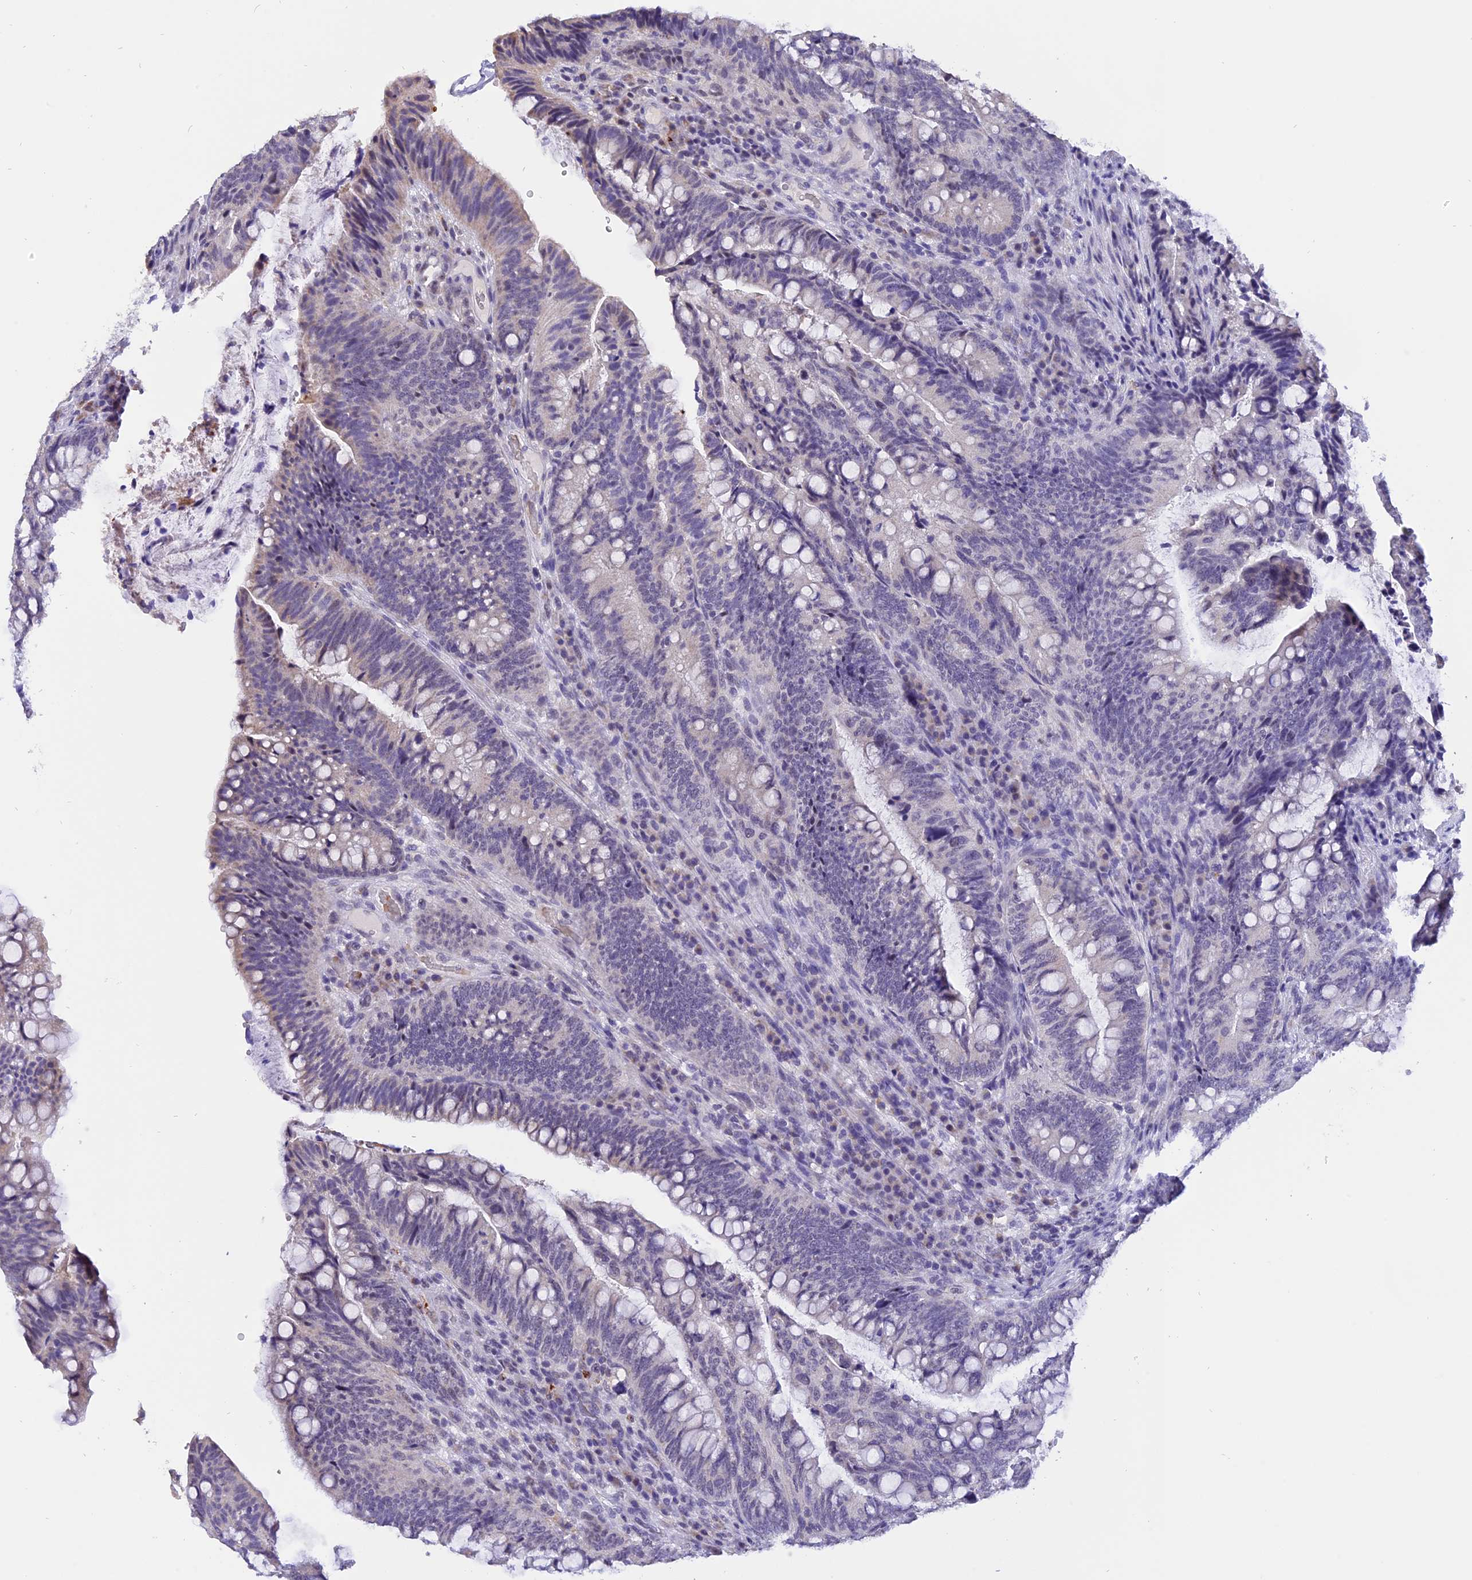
{"staining": {"intensity": "negative", "quantity": "none", "location": "none"}, "tissue": "colorectal cancer", "cell_type": "Tumor cells", "image_type": "cancer", "snomed": [{"axis": "morphology", "description": "Adenocarcinoma, NOS"}, {"axis": "topography", "description": "Colon"}], "caption": "High magnification brightfield microscopy of colorectal cancer (adenocarcinoma) stained with DAB (3,3'-diaminobenzidine) (brown) and counterstained with hematoxylin (blue): tumor cells show no significant positivity. Brightfield microscopy of immunohistochemistry stained with DAB (3,3'-diaminobenzidine) (brown) and hematoxylin (blue), captured at high magnification.", "gene": "AHSP", "patient": {"sex": "female", "age": 66}}